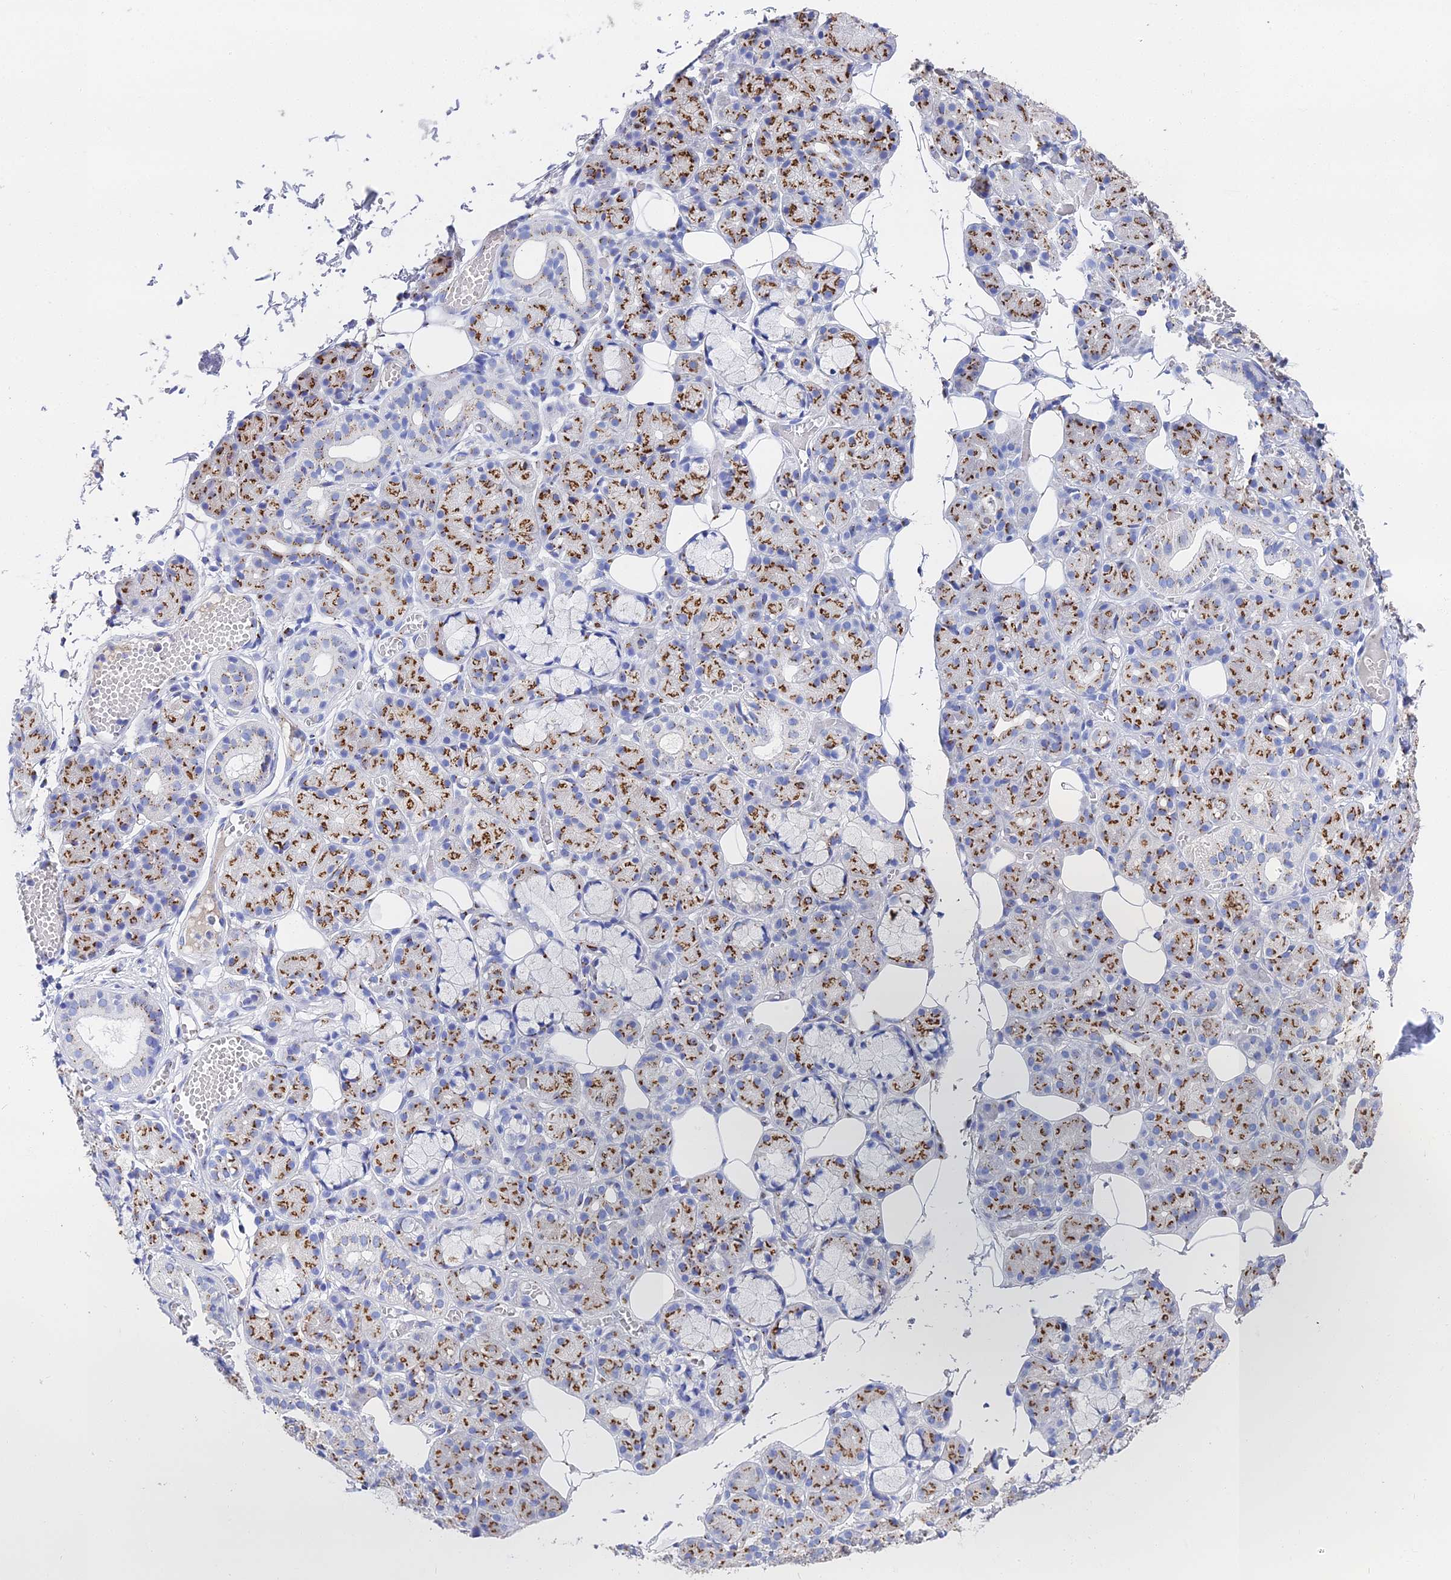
{"staining": {"intensity": "moderate", "quantity": ">75%", "location": "cytoplasmic/membranous"}, "tissue": "salivary gland", "cell_type": "Glandular cells", "image_type": "normal", "snomed": [{"axis": "morphology", "description": "Normal tissue, NOS"}, {"axis": "topography", "description": "Salivary gland"}], "caption": "Protein staining by immunohistochemistry (IHC) shows moderate cytoplasmic/membranous positivity in about >75% of glandular cells in unremarkable salivary gland.", "gene": "ENSG00000268674", "patient": {"sex": "male", "age": 63}}